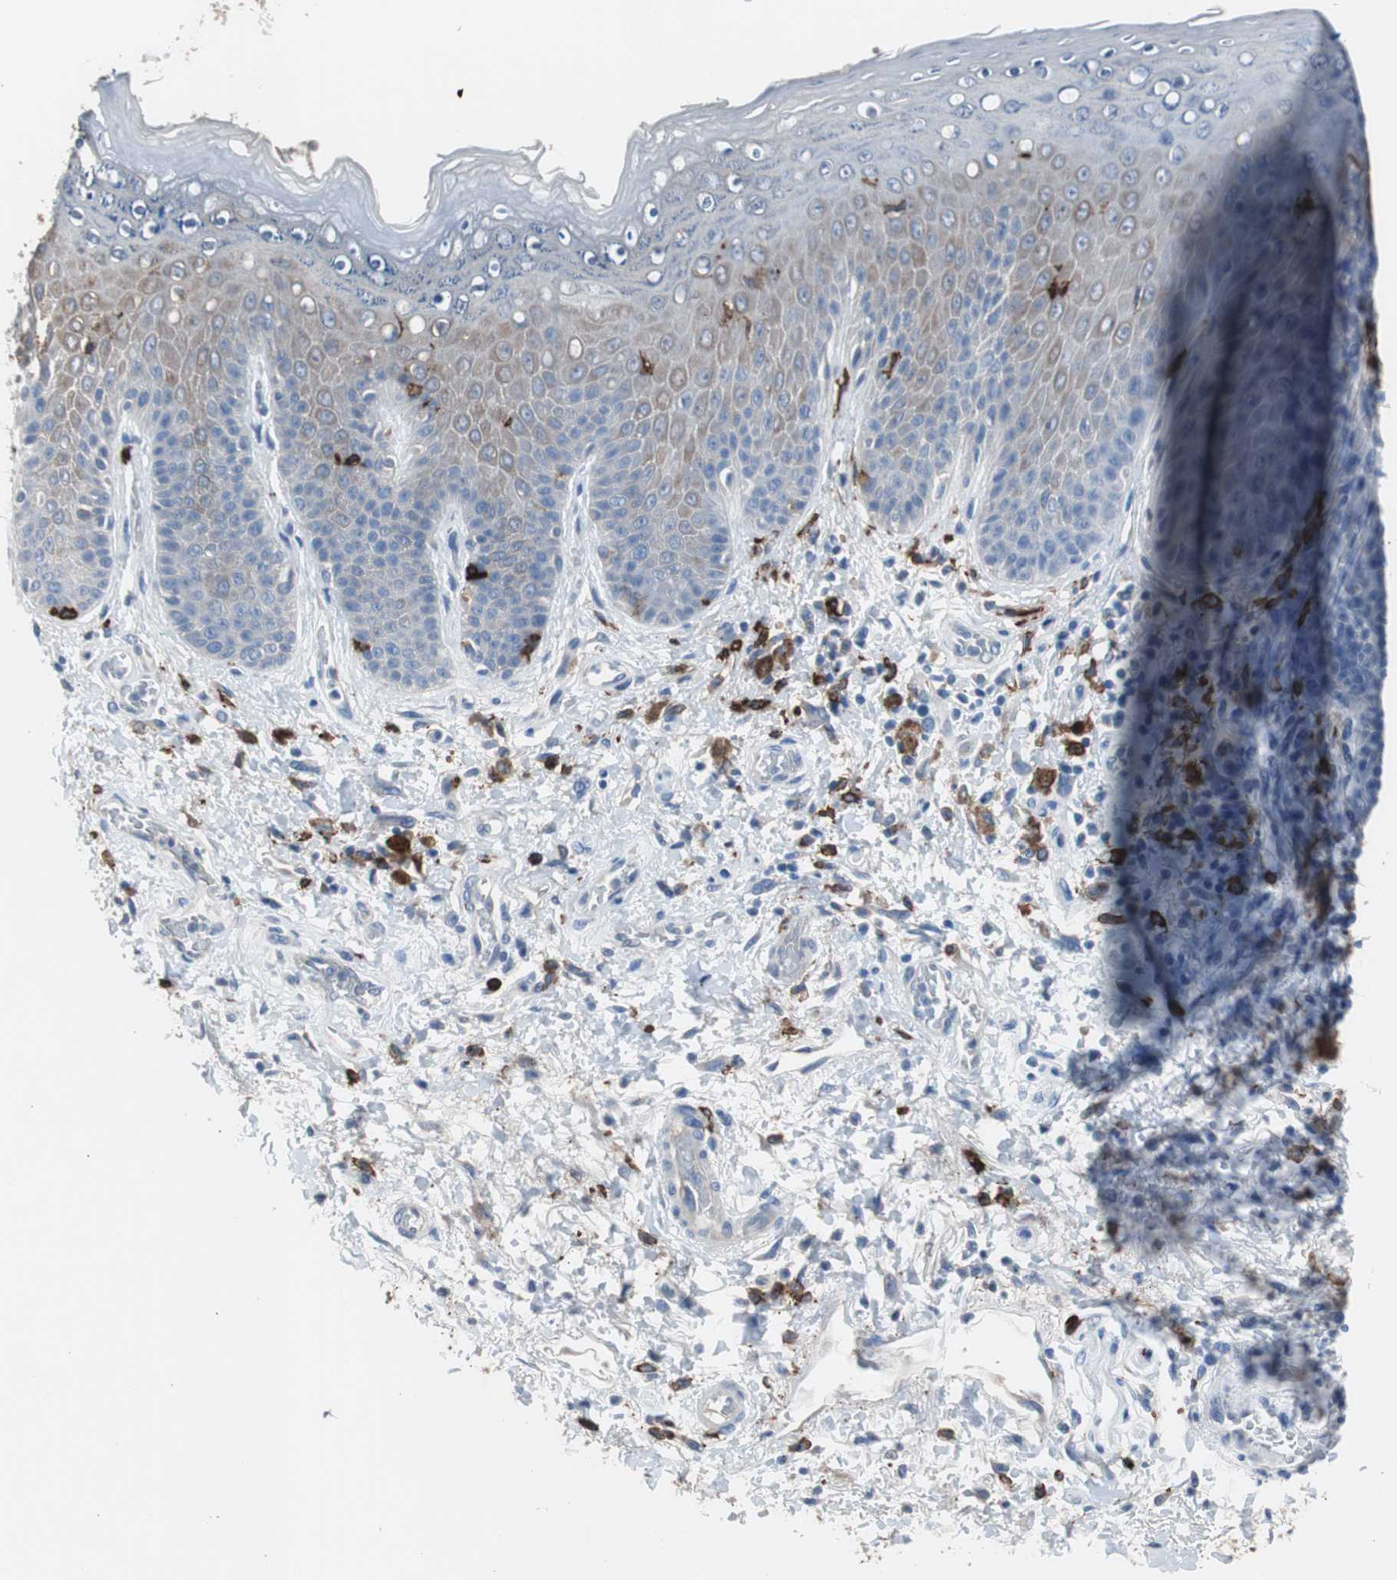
{"staining": {"intensity": "weak", "quantity": "25%-75%", "location": "cytoplasmic/membranous"}, "tissue": "skin", "cell_type": "Epidermal cells", "image_type": "normal", "snomed": [{"axis": "morphology", "description": "Normal tissue, NOS"}, {"axis": "topography", "description": "Anal"}], "caption": "The image displays staining of unremarkable skin, revealing weak cytoplasmic/membranous protein staining (brown color) within epidermal cells. The staining was performed using DAB (3,3'-diaminobenzidine) to visualize the protein expression in brown, while the nuclei were stained in blue with hematoxylin (Magnification: 20x).", "gene": "FCGR2B", "patient": {"sex": "female", "age": 46}}